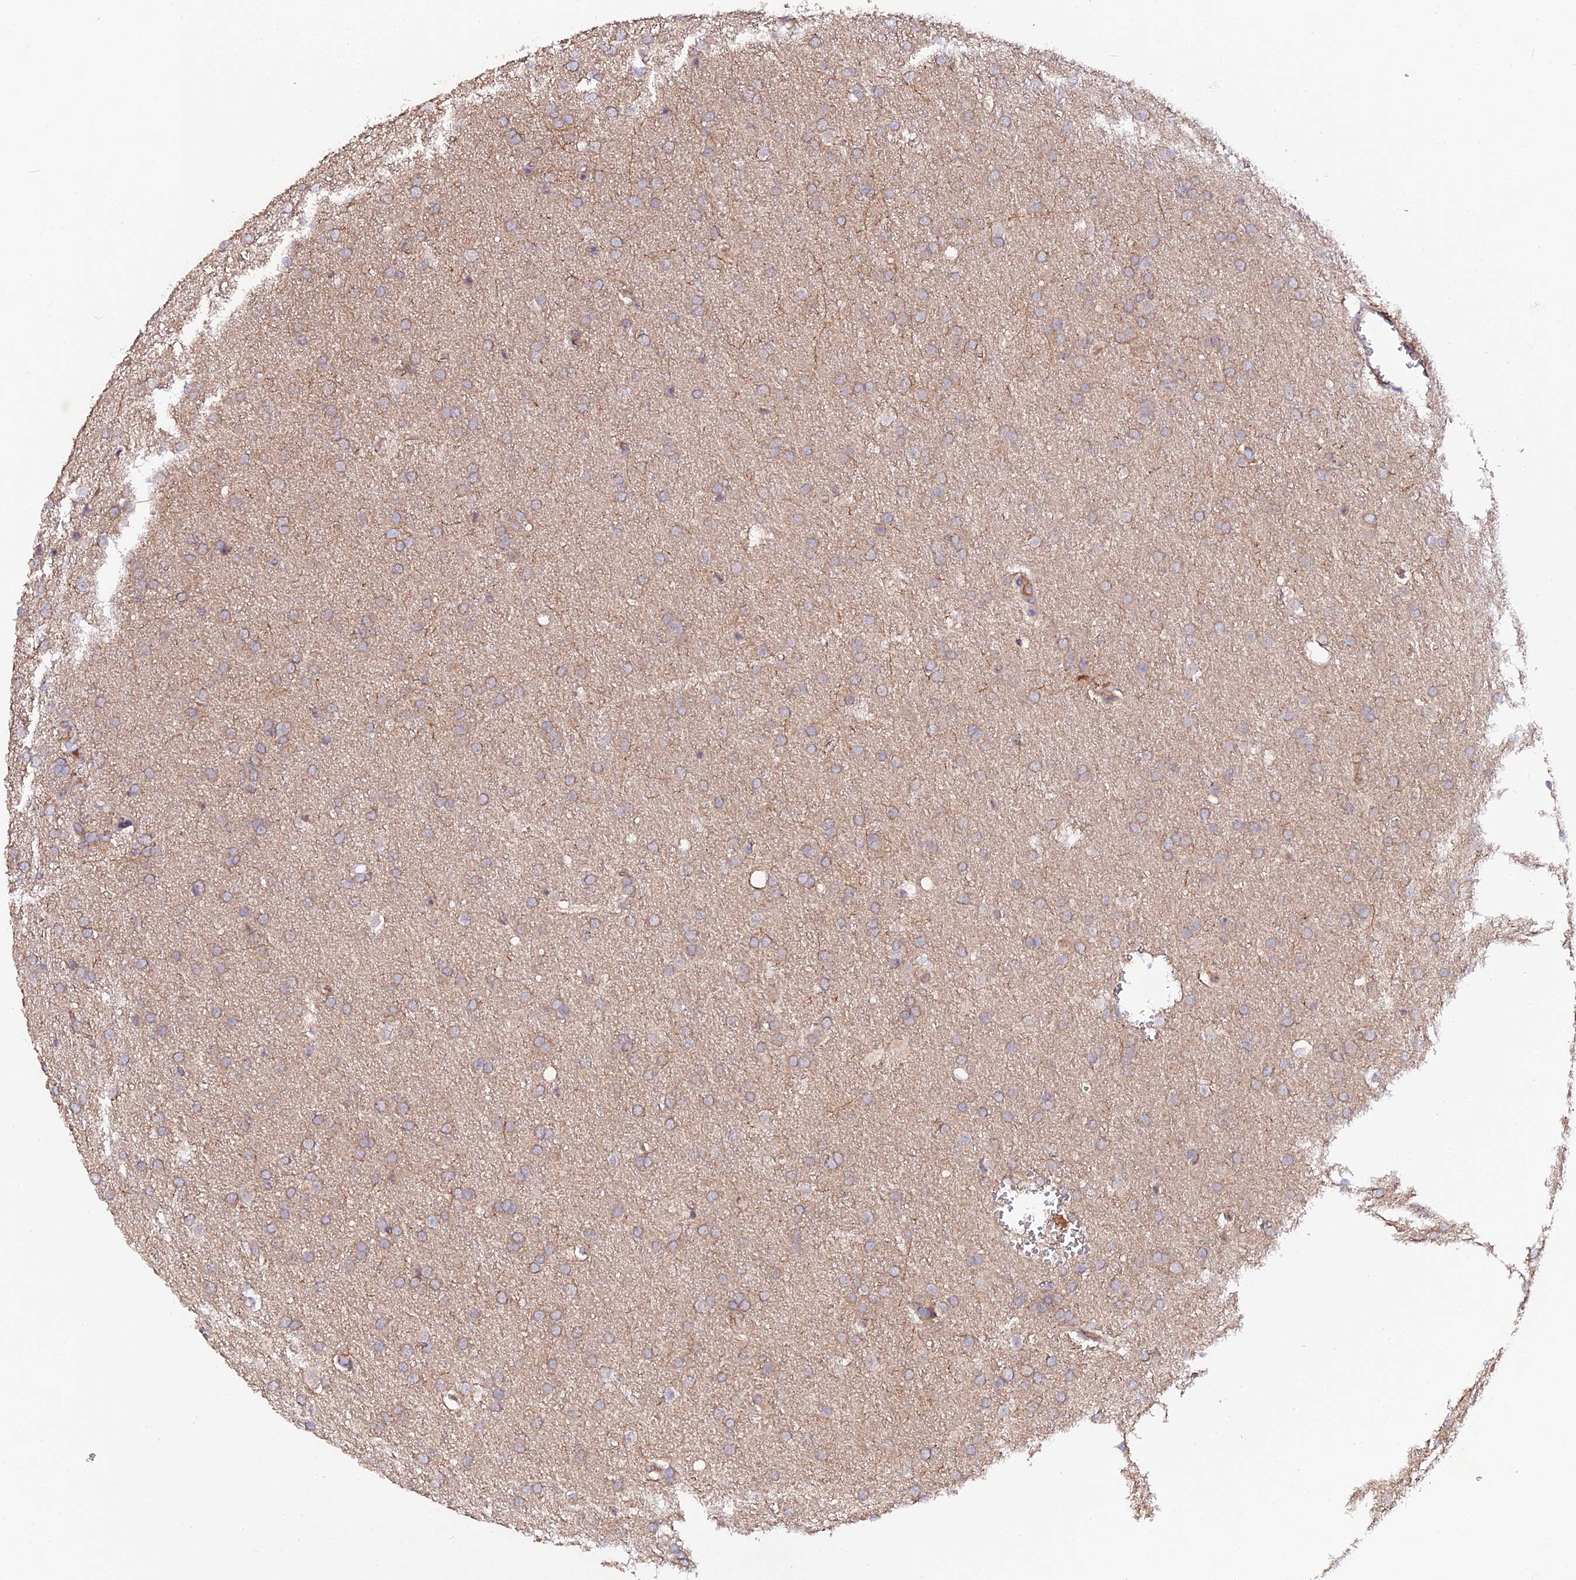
{"staining": {"intensity": "moderate", "quantity": ">75%", "location": "cytoplasmic/membranous"}, "tissue": "glioma", "cell_type": "Tumor cells", "image_type": "cancer", "snomed": [{"axis": "morphology", "description": "Glioma, malignant, Low grade"}, {"axis": "topography", "description": "Brain"}], "caption": "This image demonstrates immunohistochemistry (IHC) staining of human malignant glioma (low-grade), with medium moderate cytoplasmic/membranous positivity in approximately >75% of tumor cells.", "gene": "TRIM26", "patient": {"sex": "female", "age": 32}}